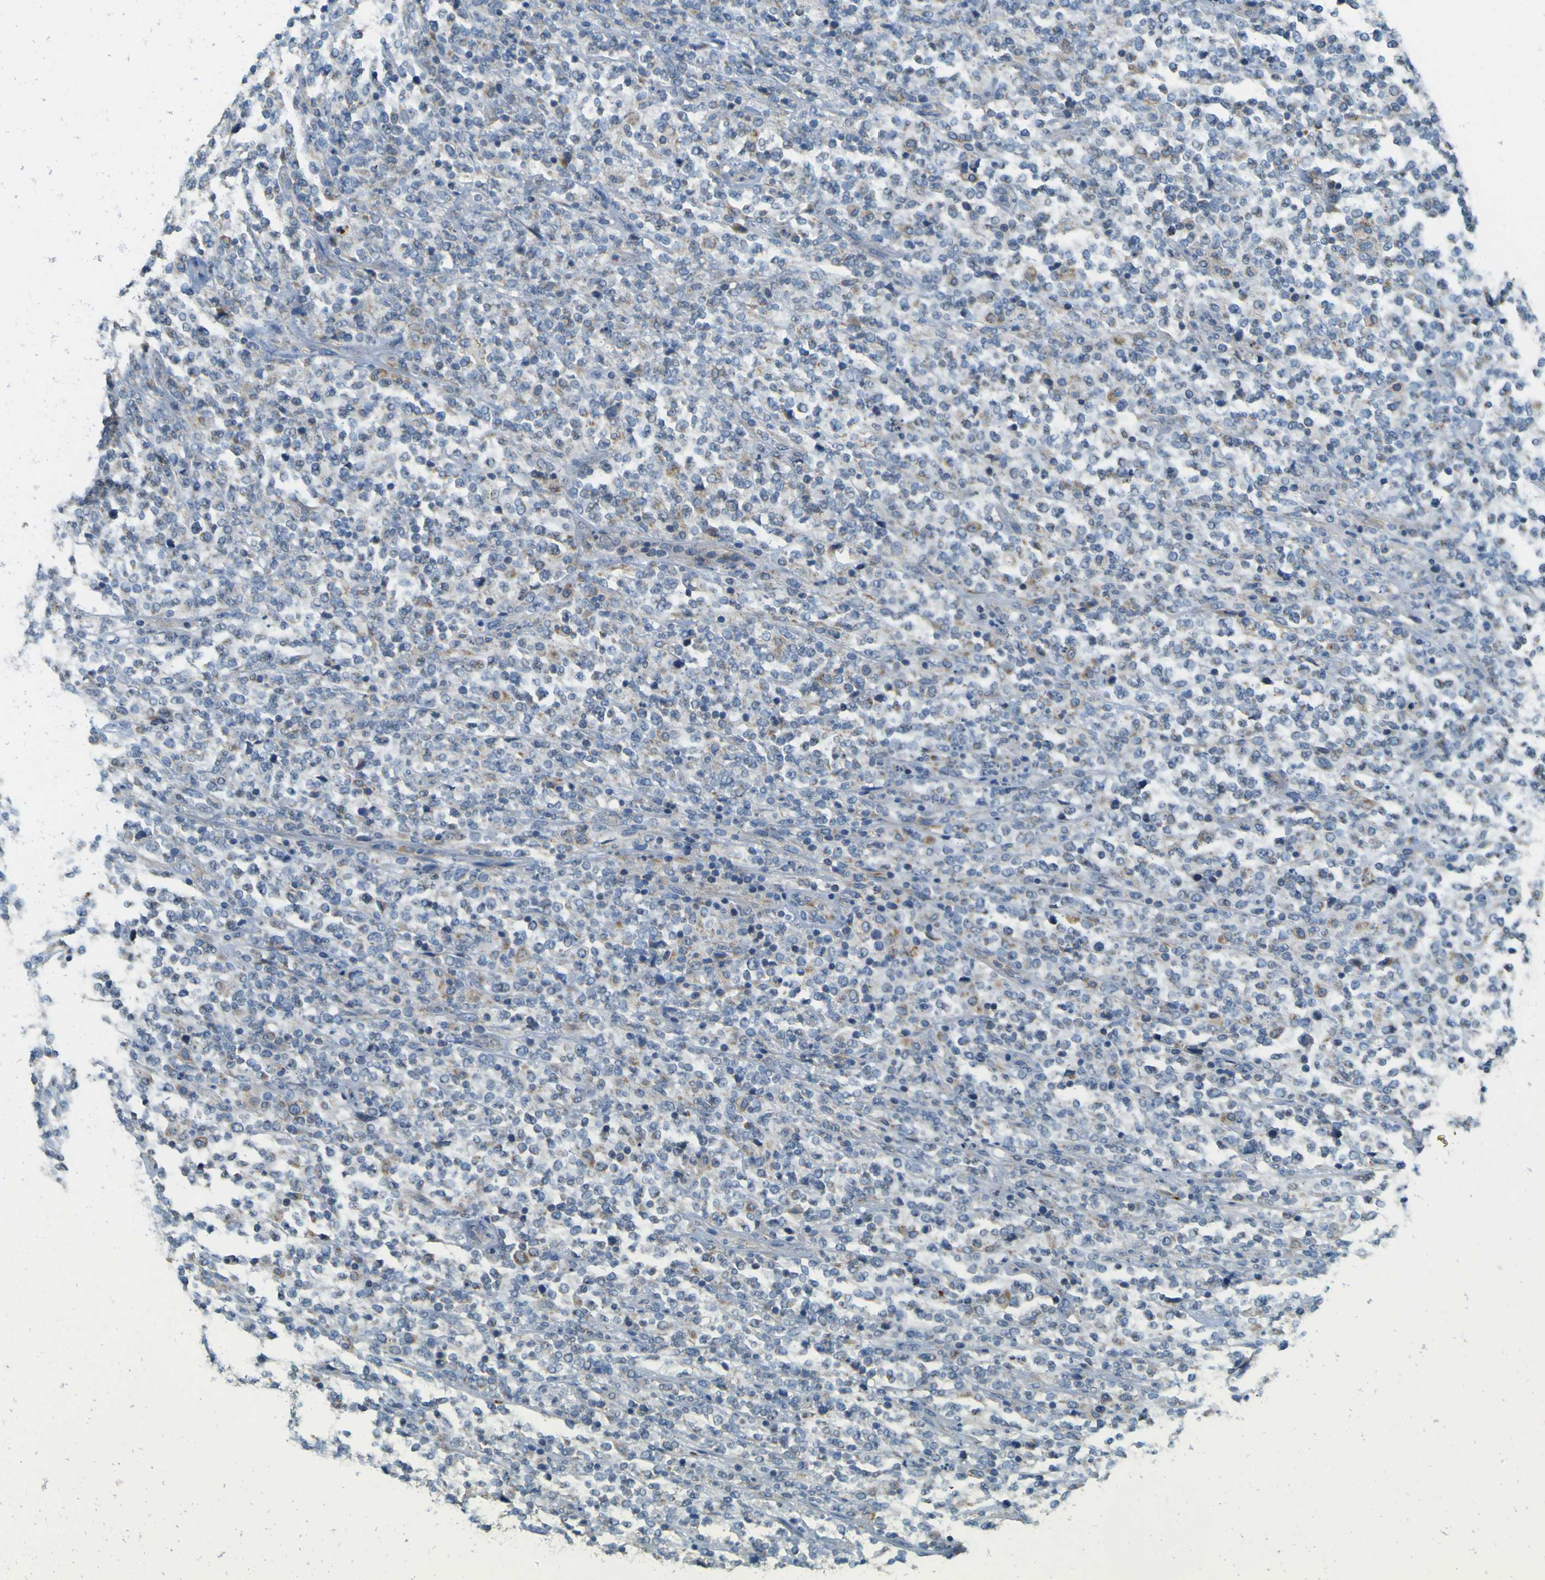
{"staining": {"intensity": "negative", "quantity": "none", "location": "none"}, "tissue": "lymphoma", "cell_type": "Tumor cells", "image_type": "cancer", "snomed": [{"axis": "morphology", "description": "Malignant lymphoma, non-Hodgkin's type, High grade"}, {"axis": "topography", "description": "Soft tissue"}], "caption": "Lymphoma was stained to show a protein in brown. There is no significant positivity in tumor cells. Brightfield microscopy of IHC stained with DAB (3,3'-diaminobenzidine) (brown) and hematoxylin (blue), captured at high magnification.", "gene": "FKTN", "patient": {"sex": "male", "age": 18}}